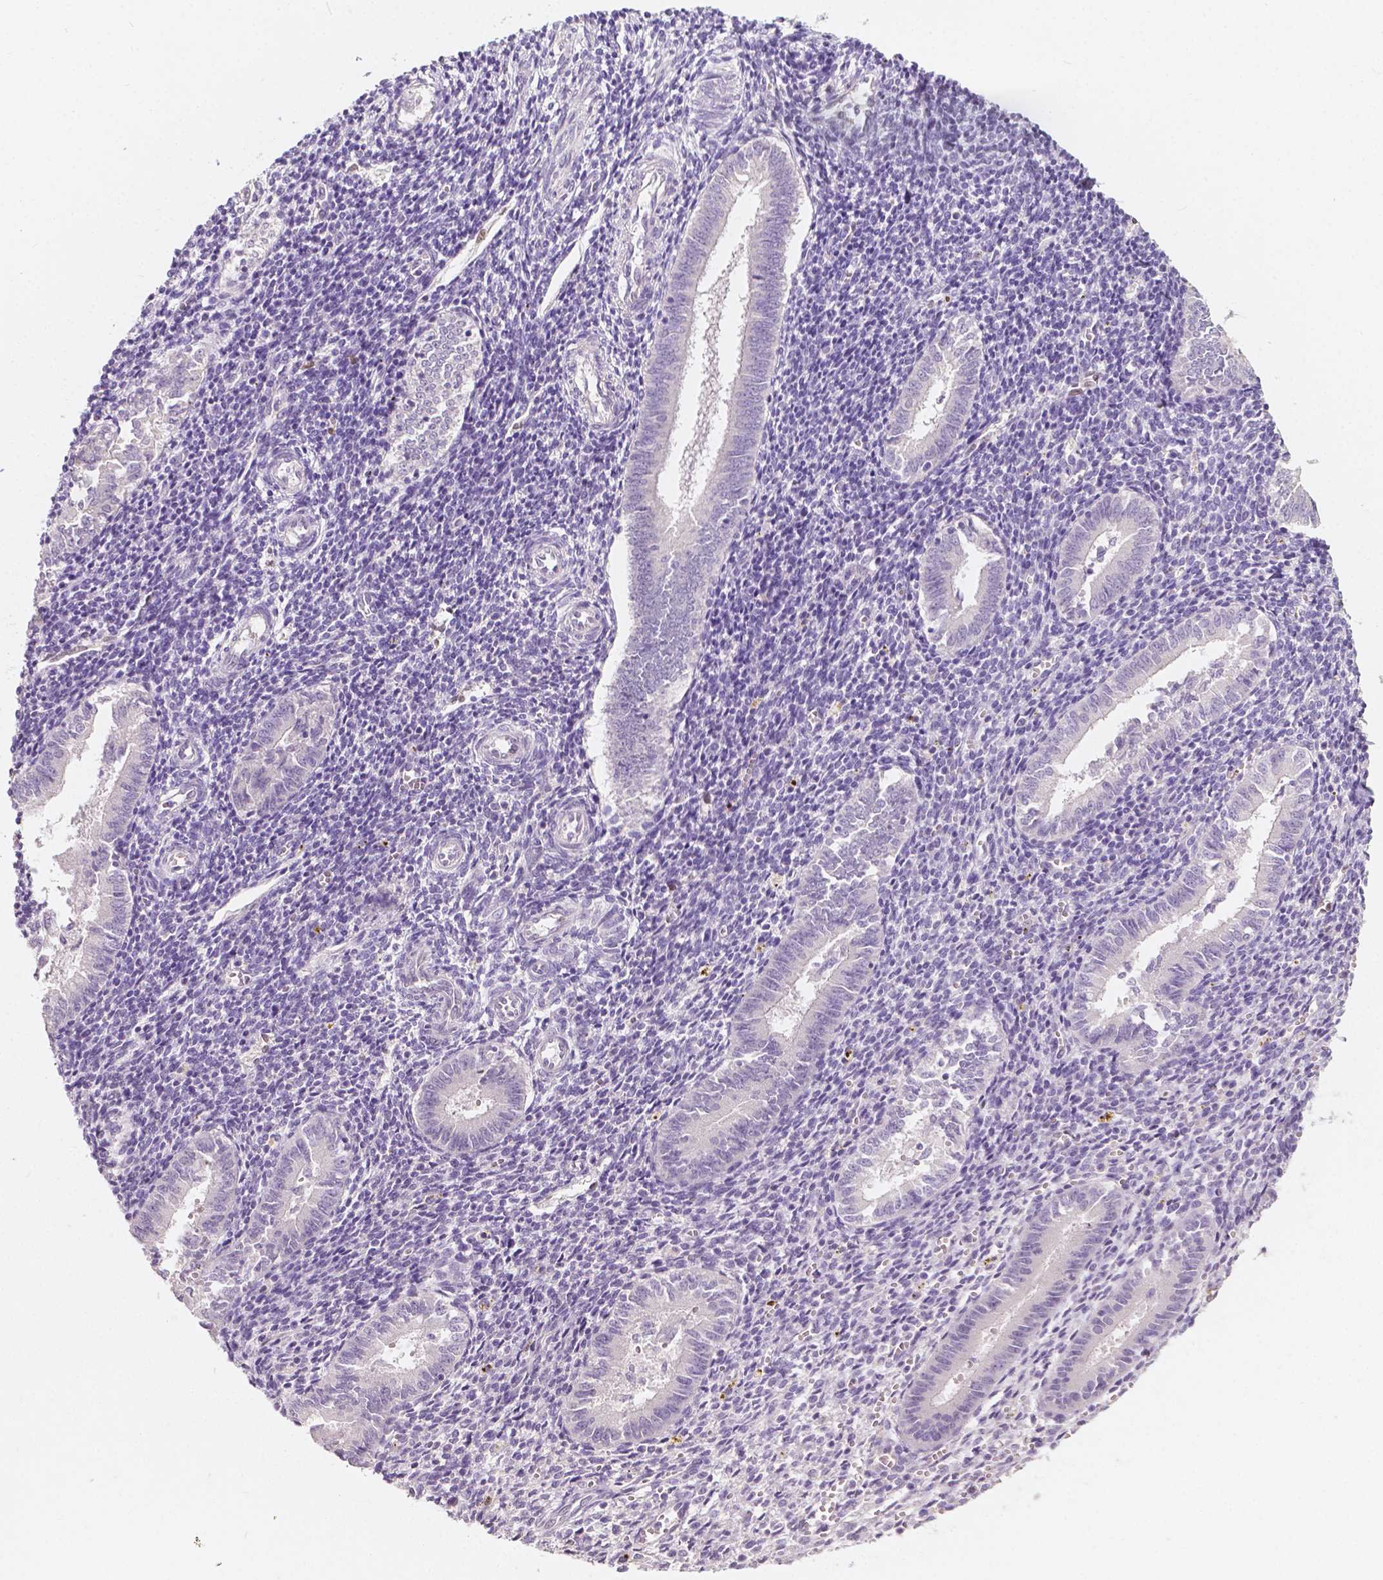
{"staining": {"intensity": "negative", "quantity": "none", "location": "none"}, "tissue": "endometrium", "cell_type": "Cells in endometrial stroma", "image_type": "normal", "snomed": [{"axis": "morphology", "description": "Normal tissue, NOS"}, {"axis": "topography", "description": "Endometrium"}], "caption": "A high-resolution image shows immunohistochemistry staining of unremarkable endometrium, which displays no significant staining in cells in endometrial stroma. The staining was performed using DAB (3,3'-diaminobenzidine) to visualize the protein expression in brown, while the nuclei were stained in blue with hematoxylin (Magnification: 20x).", "gene": "TAL1", "patient": {"sex": "female", "age": 25}}